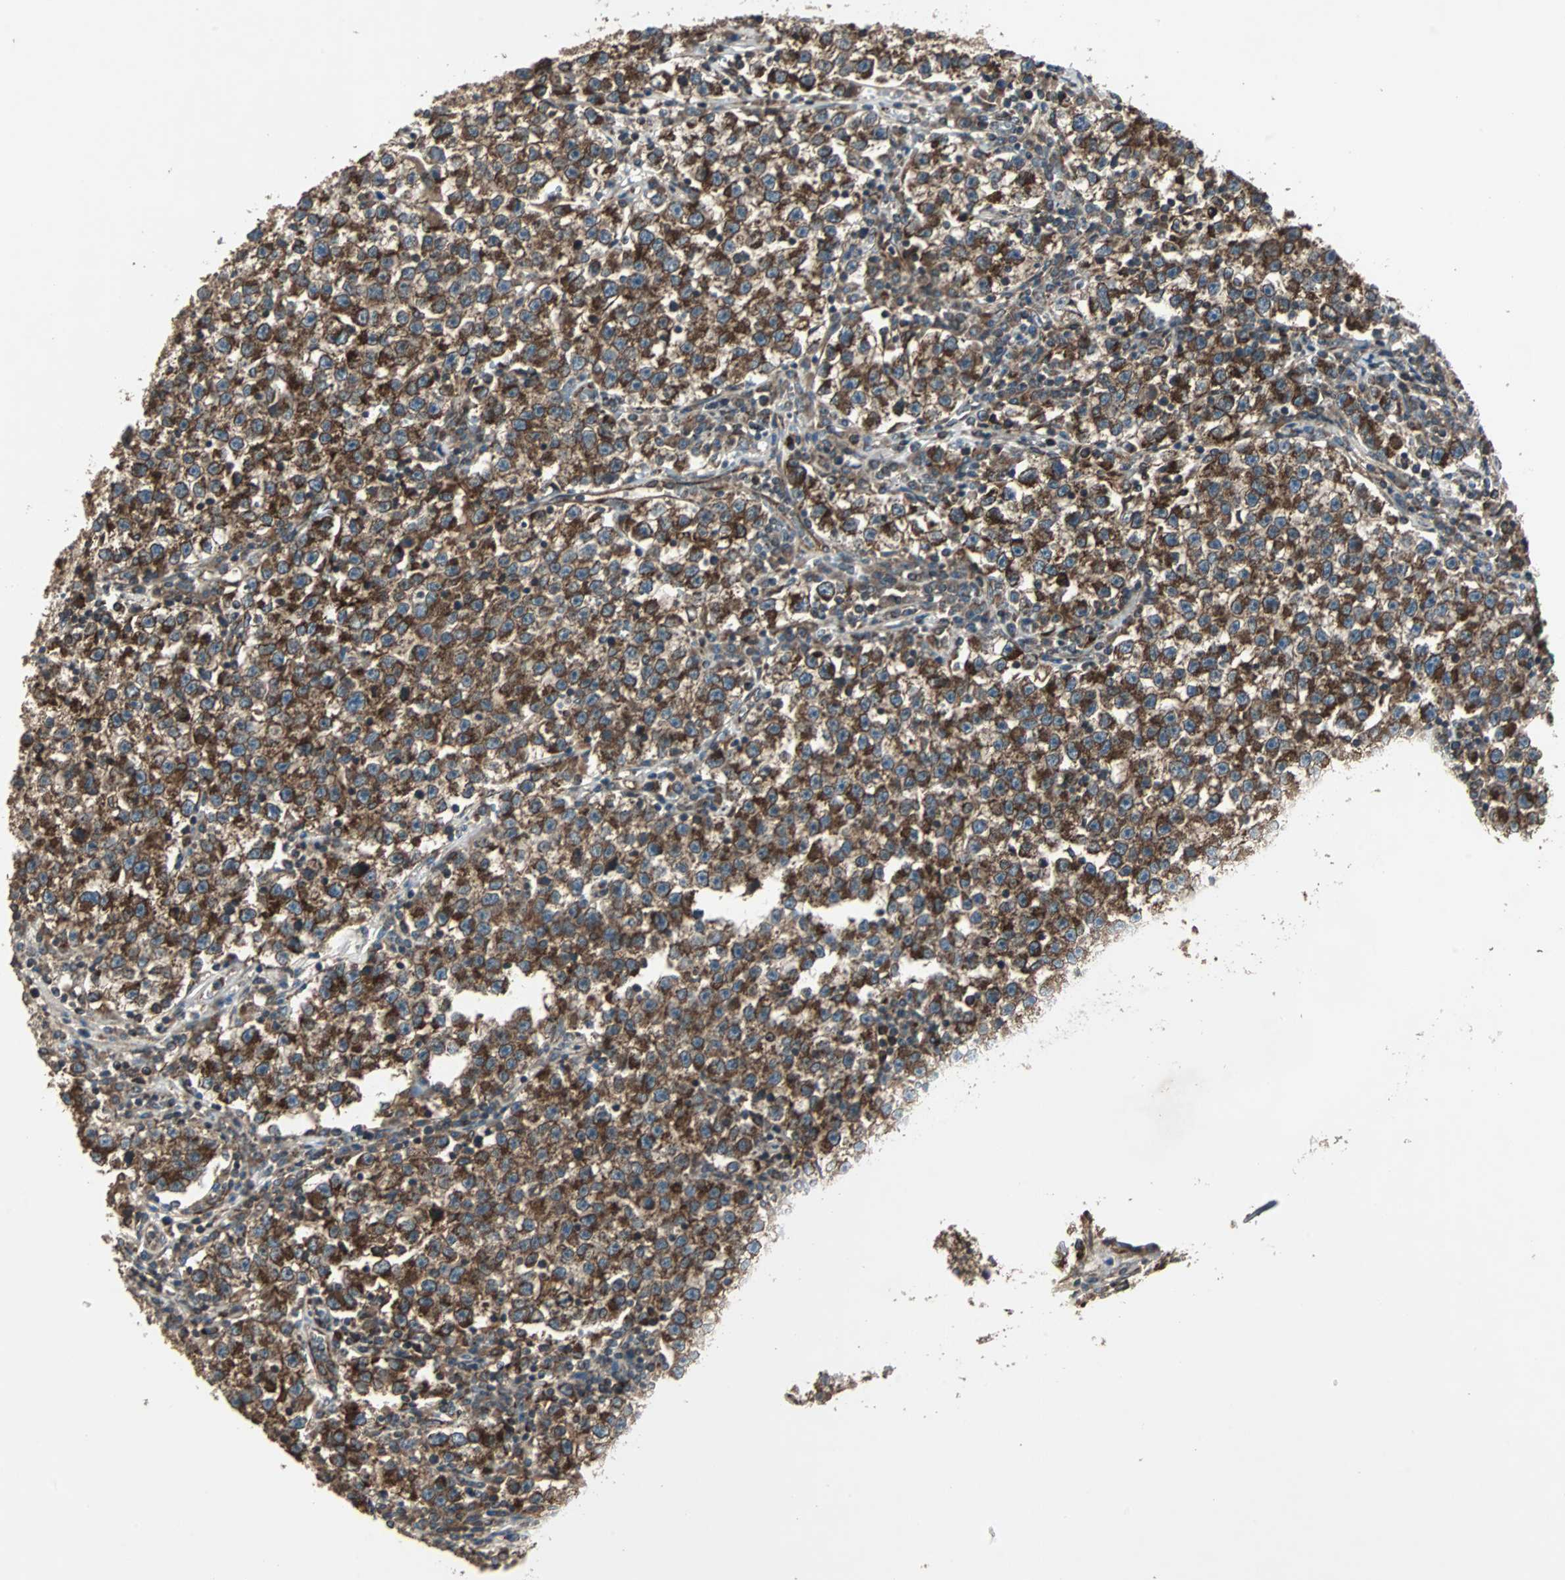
{"staining": {"intensity": "strong", "quantity": ">75%", "location": "cytoplasmic/membranous"}, "tissue": "testis cancer", "cell_type": "Tumor cells", "image_type": "cancer", "snomed": [{"axis": "morphology", "description": "Seminoma, NOS"}, {"axis": "topography", "description": "Testis"}], "caption": "Immunohistochemistry photomicrograph of seminoma (testis) stained for a protein (brown), which reveals high levels of strong cytoplasmic/membranous expression in about >75% of tumor cells.", "gene": "RAB7A", "patient": {"sex": "male", "age": 22}}